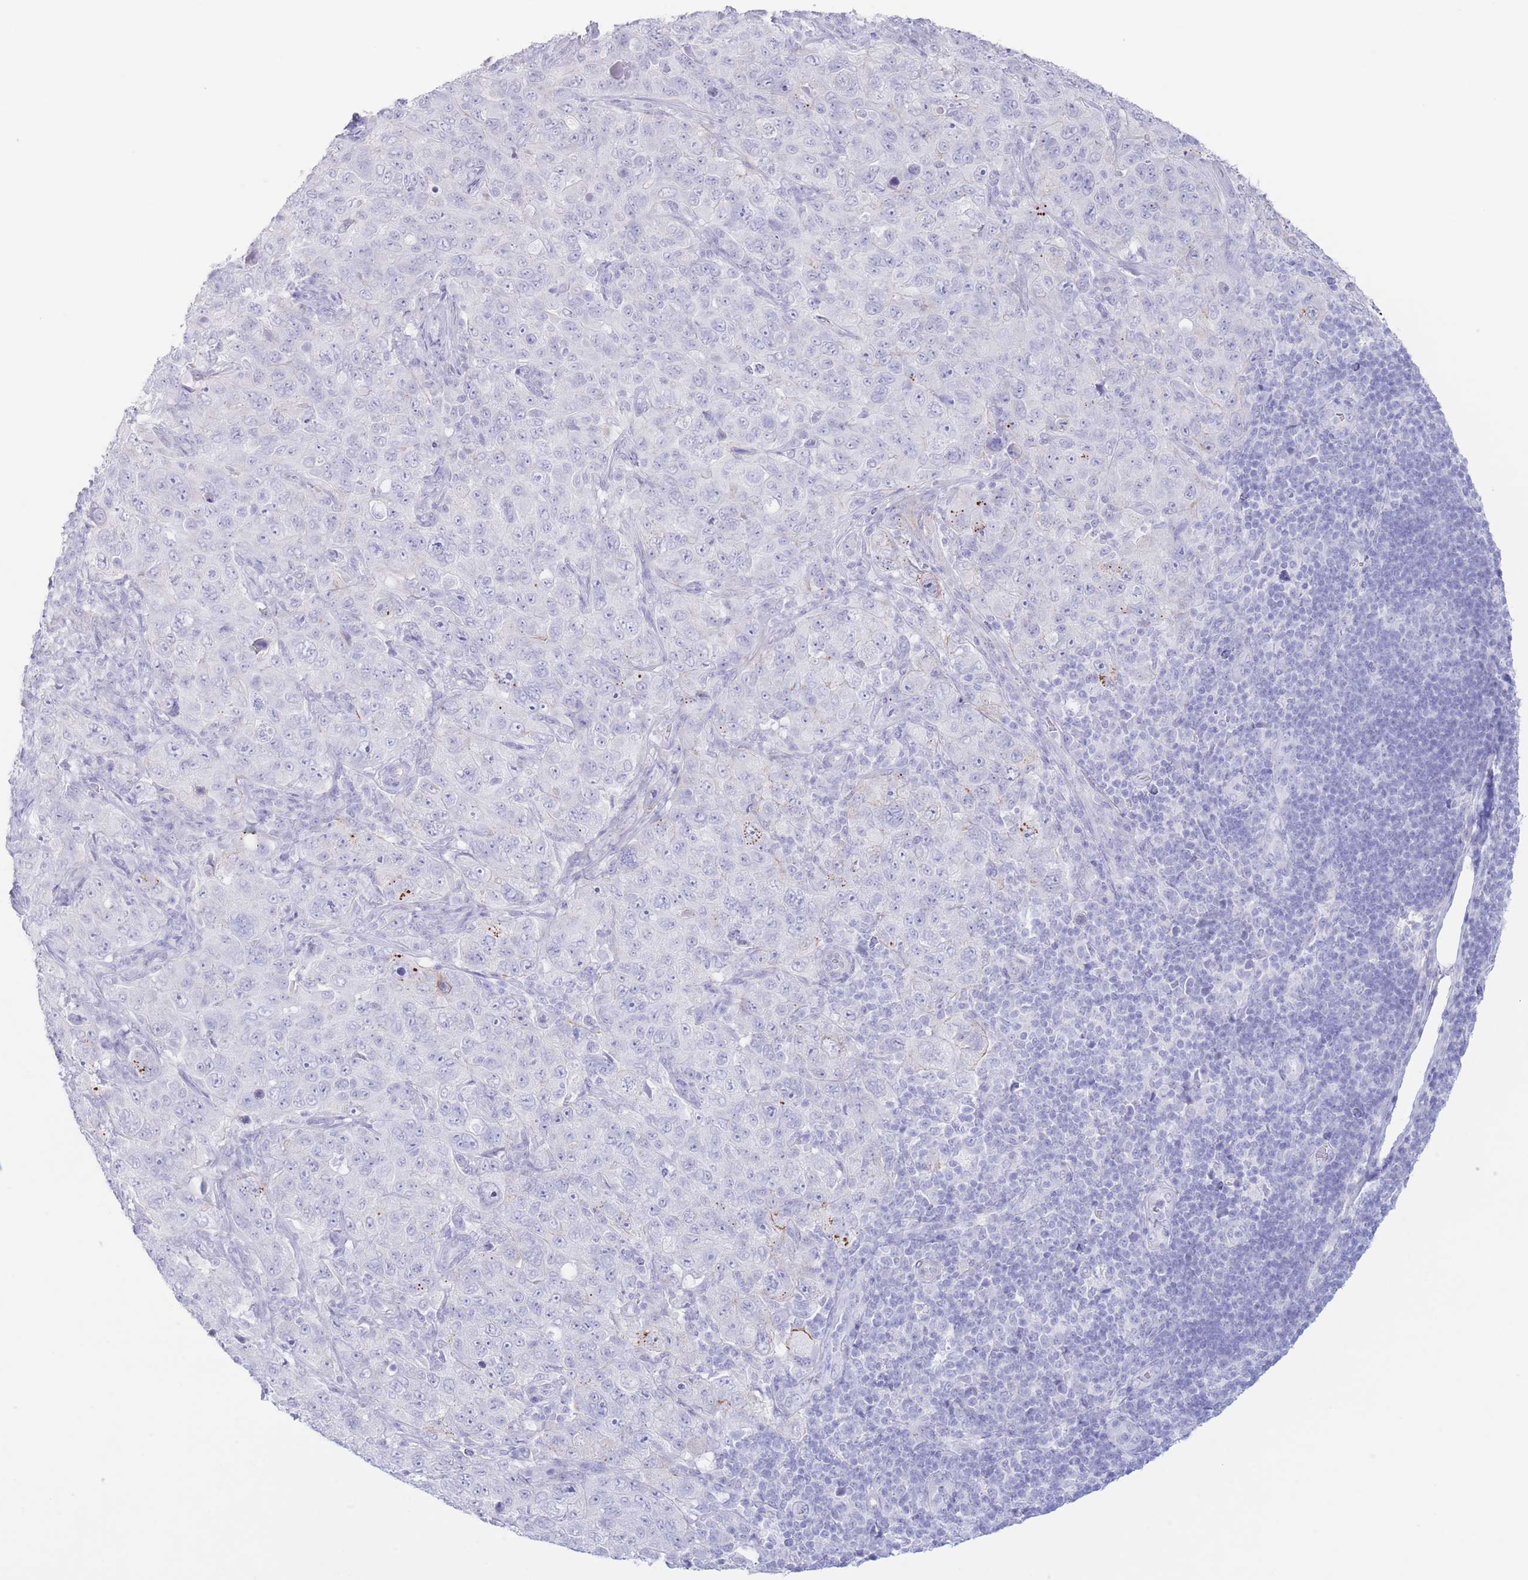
{"staining": {"intensity": "negative", "quantity": "none", "location": "none"}, "tissue": "pancreatic cancer", "cell_type": "Tumor cells", "image_type": "cancer", "snomed": [{"axis": "morphology", "description": "Adenocarcinoma, NOS"}, {"axis": "topography", "description": "Pancreas"}], "caption": "This is a image of immunohistochemistry staining of pancreatic cancer (adenocarcinoma), which shows no expression in tumor cells. (IHC, brightfield microscopy, high magnification).", "gene": "PKLR", "patient": {"sex": "male", "age": 68}}